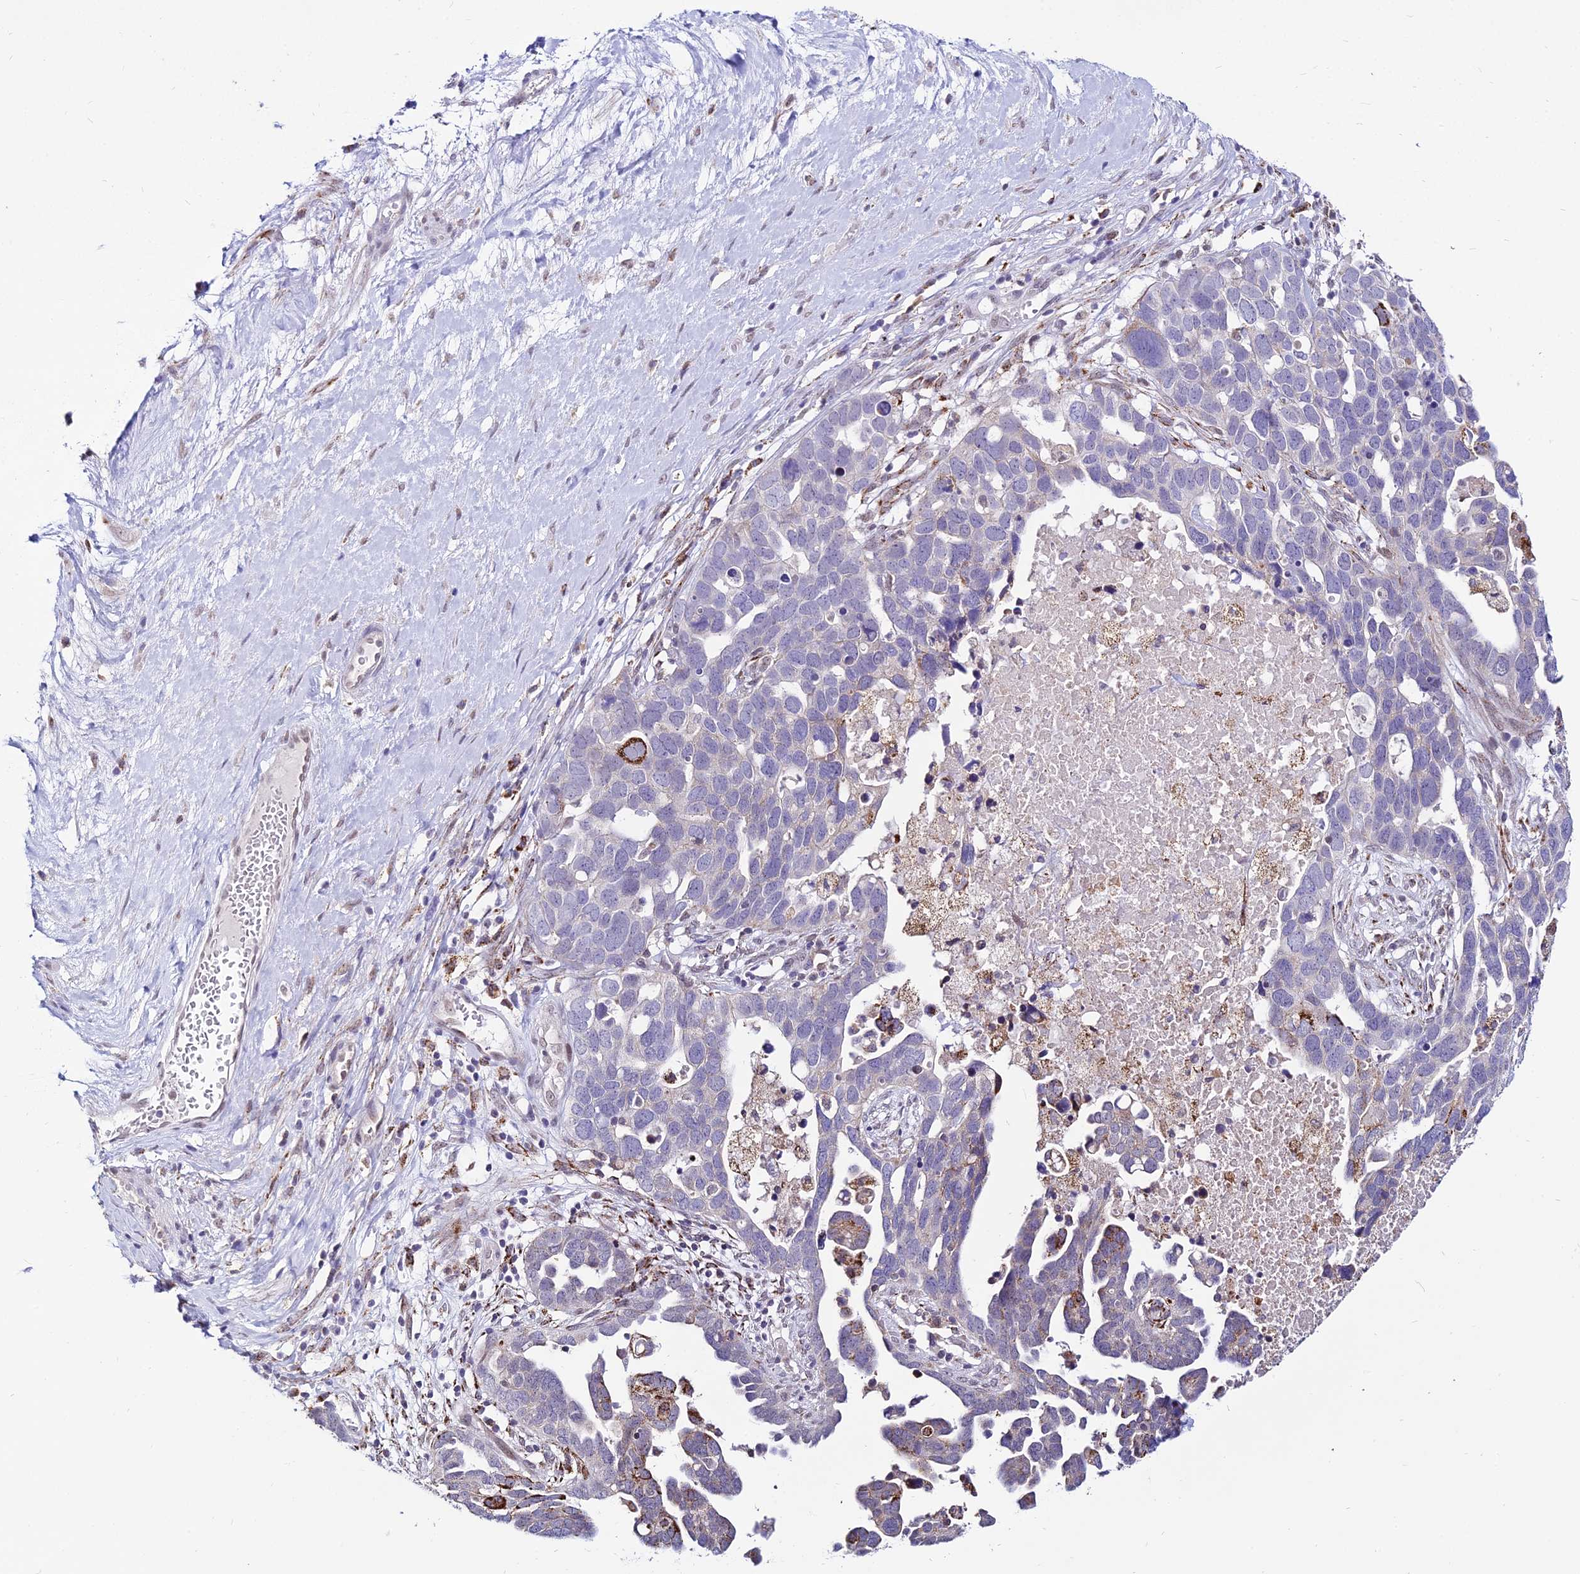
{"staining": {"intensity": "negative", "quantity": "none", "location": "none"}, "tissue": "ovarian cancer", "cell_type": "Tumor cells", "image_type": "cancer", "snomed": [{"axis": "morphology", "description": "Cystadenocarcinoma, serous, NOS"}, {"axis": "topography", "description": "Ovary"}], "caption": "Ovarian serous cystadenocarcinoma was stained to show a protein in brown. There is no significant staining in tumor cells.", "gene": "C6orf163", "patient": {"sex": "female", "age": 54}}